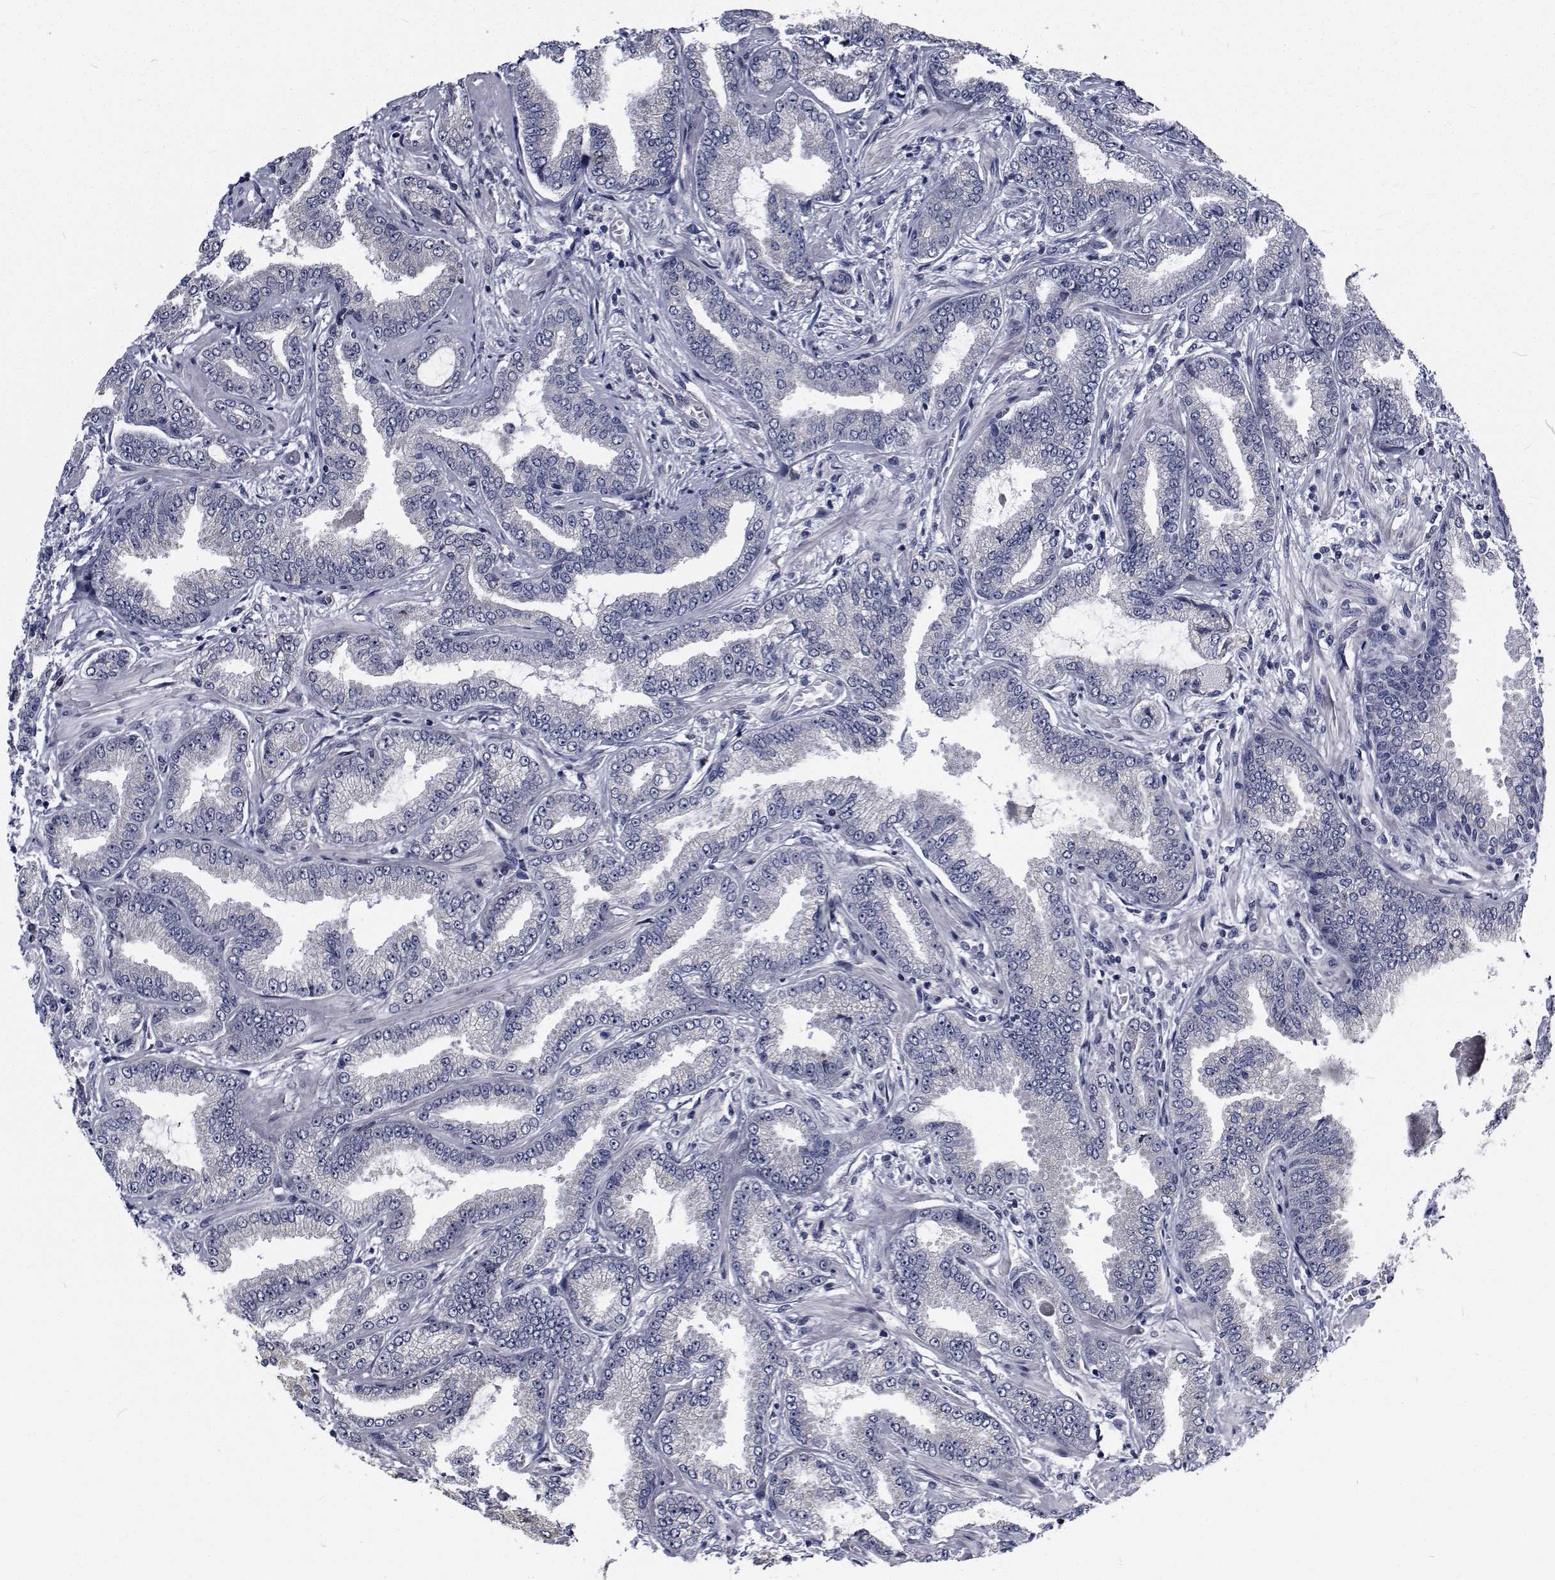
{"staining": {"intensity": "negative", "quantity": "none", "location": "none"}, "tissue": "prostate cancer", "cell_type": "Tumor cells", "image_type": "cancer", "snomed": [{"axis": "morphology", "description": "Adenocarcinoma, Low grade"}, {"axis": "topography", "description": "Prostate"}], "caption": "High magnification brightfield microscopy of prostate adenocarcinoma (low-grade) stained with DAB (3,3'-diaminobenzidine) (brown) and counterstained with hematoxylin (blue): tumor cells show no significant staining. (DAB immunohistochemistry visualized using brightfield microscopy, high magnification).", "gene": "TTBK1", "patient": {"sex": "male", "age": 55}}